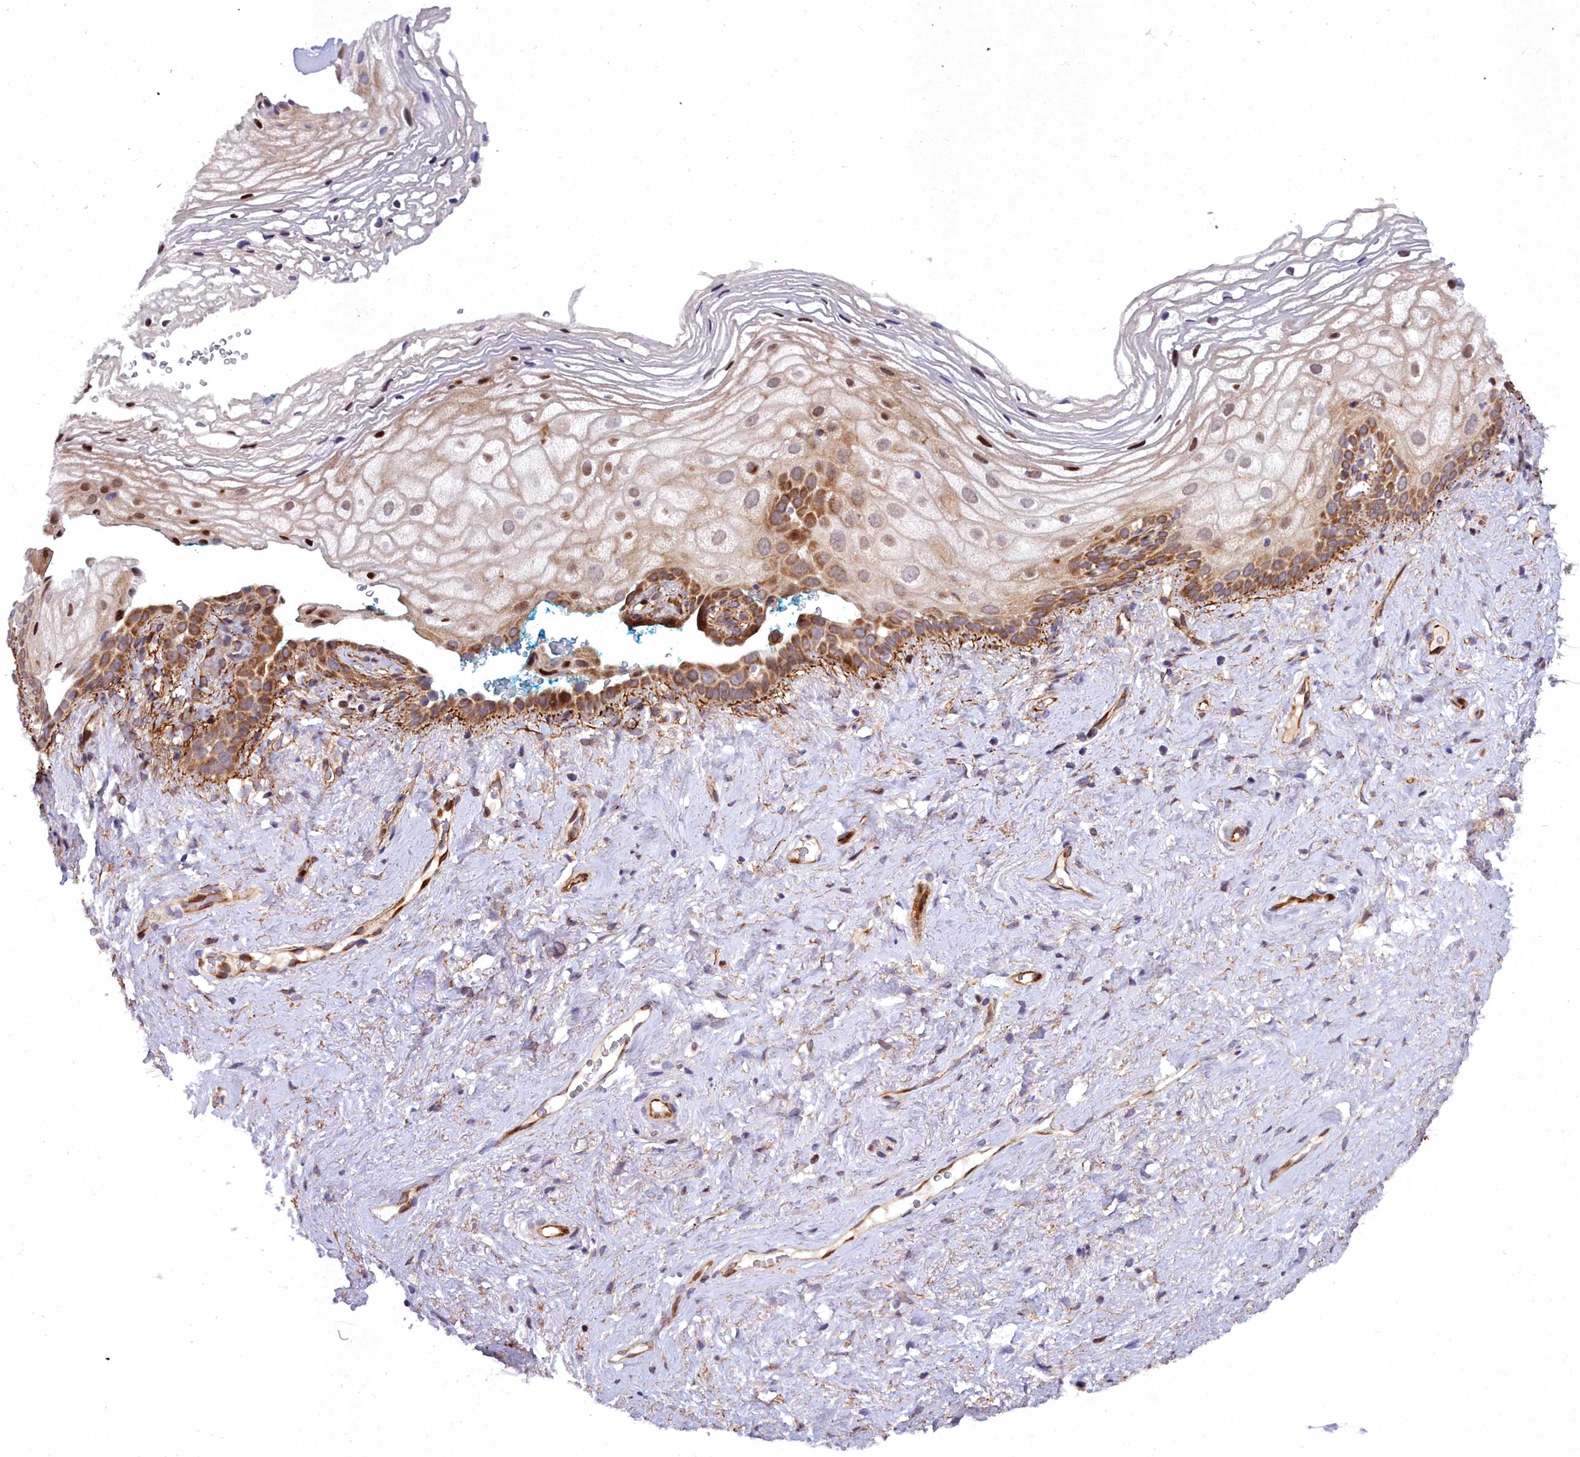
{"staining": {"intensity": "moderate", "quantity": "25%-75%", "location": "cytoplasmic/membranous,nuclear"}, "tissue": "vagina", "cell_type": "Squamous epithelial cells", "image_type": "normal", "snomed": [{"axis": "morphology", "description": "Normal tissue, NOS"}, {"axis": "morphology", "description": "Adenocarcinoma, NOS"}, {"axis": "topography", "description": "Rectum"}, {"axis": "topography", "description": "Vagina"}], "caption": "DAB (3,3'-diaminobenzidine) immunohistochemical staining of unremarkable vagina demonstrates moderate cytoplasmic/membranous,nuclear protein expression in about 25%-75% of squamous epithelial cells. (DAB = brown stain, brightfield microscopy at high magnification).", "gene": "MRPS11", "patient": {"sex": "female", "age": 71}}